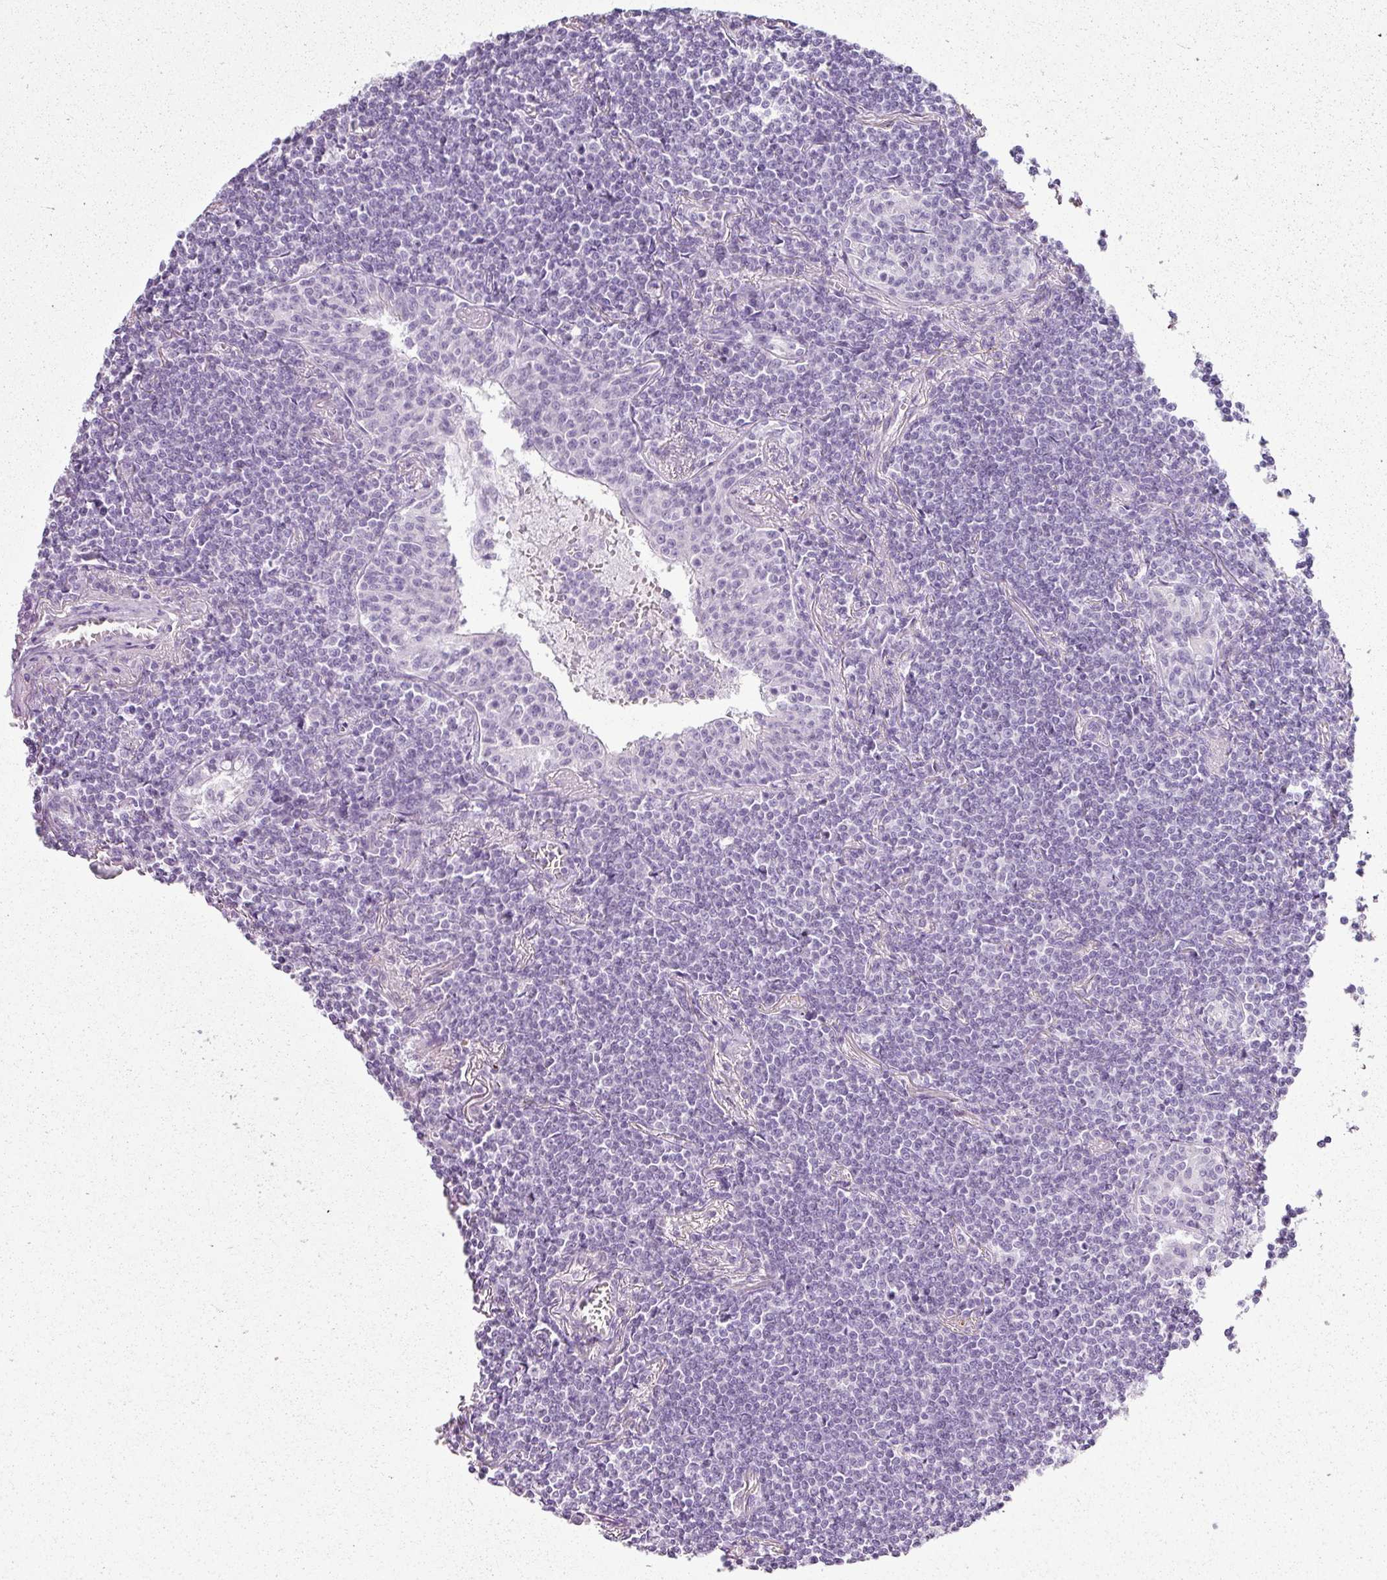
{"staining": {"intensity": "negative", "quantity": "none", "location": "none"}, "tissue": "lymphoma", "cell_type": "Tumor cells", "image_type": "cancer", "snomed": [{"axis": "morphology", "description": "Malignant lymphoma, non-Hodgkin's type, Low grade"}, {"axis": "topography", "description": "Lung"}], "caption": "There is no significant positivity in tumor cells of low-grade malignant lymphoma, non-Hodgkin's type. Brightfield microscopy of immunohistochemistry stained with DAB (3,3'-diaminobenzidine) (brown) and hematoxylin (blue), captured at high magnification.", "gene": "SCT", "patient": {"sex": "female", "age": 71}}